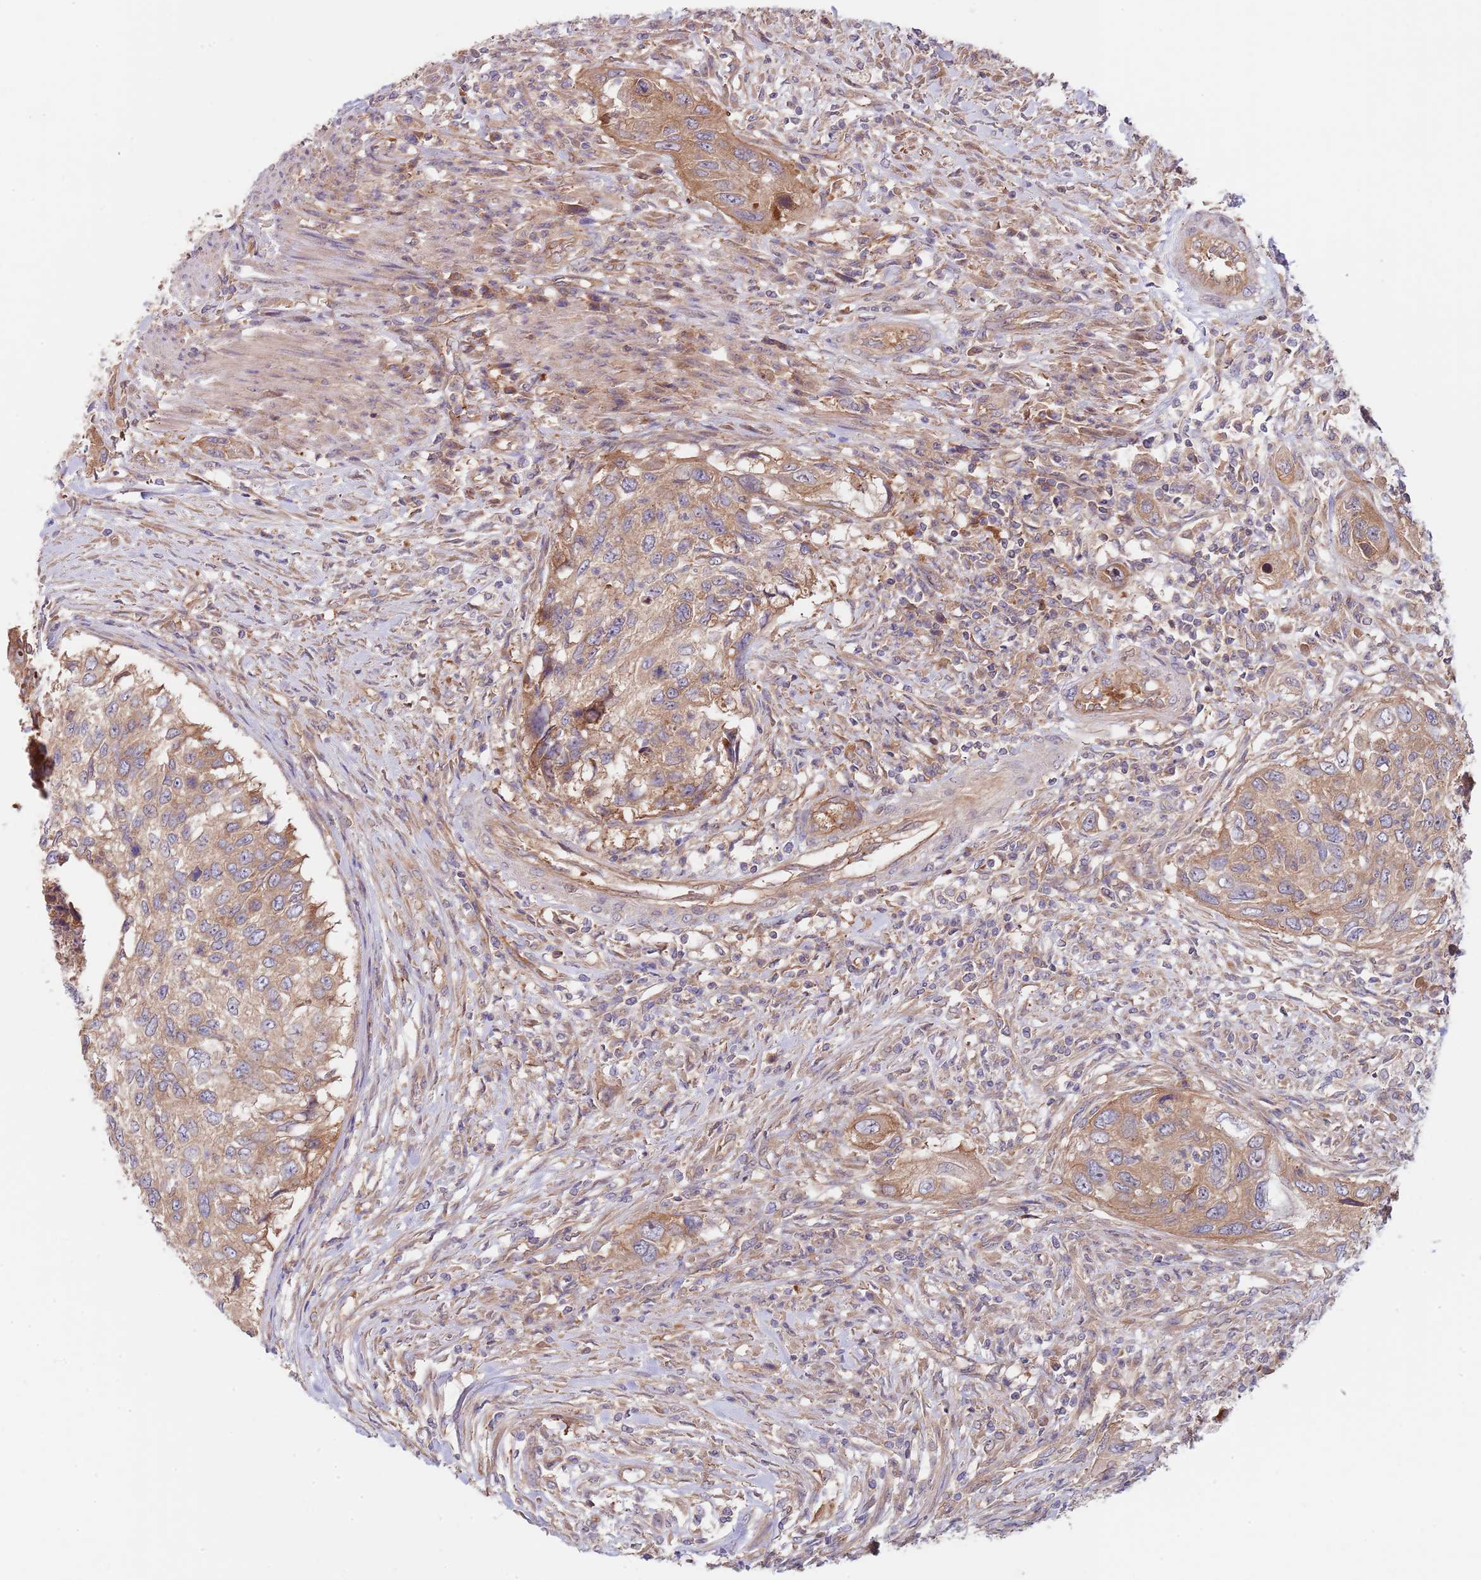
{"staining": {"intensity": "moderate", "quantity": ">75%", "location": "cytoplasmic/membranous"}, "tissue": "urothelial cancer", "cell_type": "Tumor cells", "image_type": "cancer", "snomed": [{"axis": "morphology", "description": "Urothelial carcinoma, High grade"}, {"axis": "topography", "description": "Urinary bladder"}], "caption": "Protein expression analysis of urothelial cancer reveals moderate cytoplasmic/membranous staining in approximately >75% of tumor cells.", "gene": "EIF3F", "patient": {"sex": "female", "age": 60}}